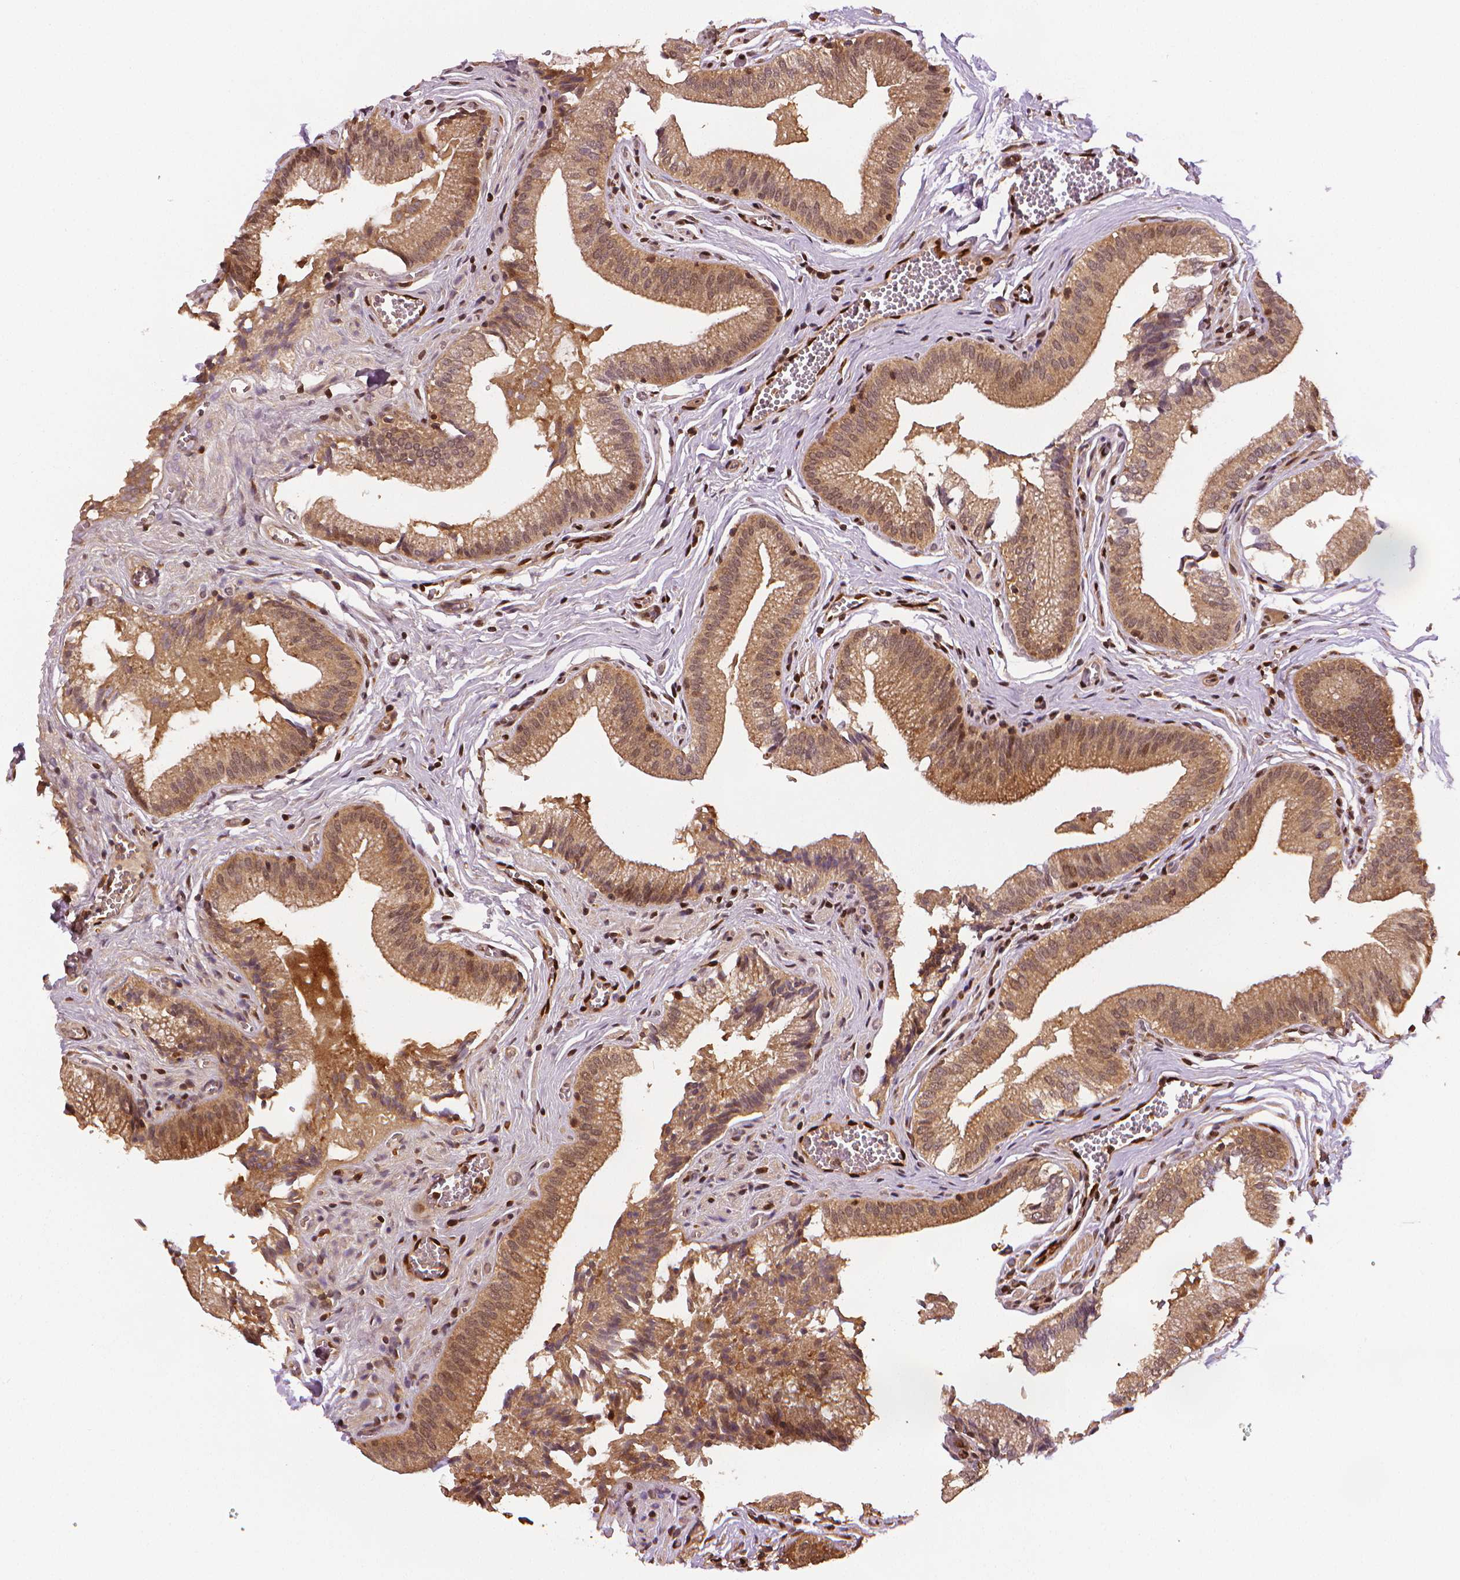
{"staining": {"intensity": "moderate", "quantity": ">75%", "location": "cytoplasmic/membranous,nuclear"}, "tissue": "gallbladder", "cell_type": "Glandular cells", "image_type": "normal", "snomed": [{"axis": "morphology", "description": "Normal tissue, NOS"}, {"axis": "topography", "description": "Gallbladder"}, {"axis": "topography", "description": "Peripheral nerve tissue"}], "caption": "DAB immunohistochemical staining of benign human gallbladder displays moderate cytoplasmic/membranous,nuclear protein expression in approximately >75% of glandular cells. Ihc stains the protein in brown and the nuclei are stained blue.", "gene": "STAT3", "patient": {"sex": "male", "age": 17}}